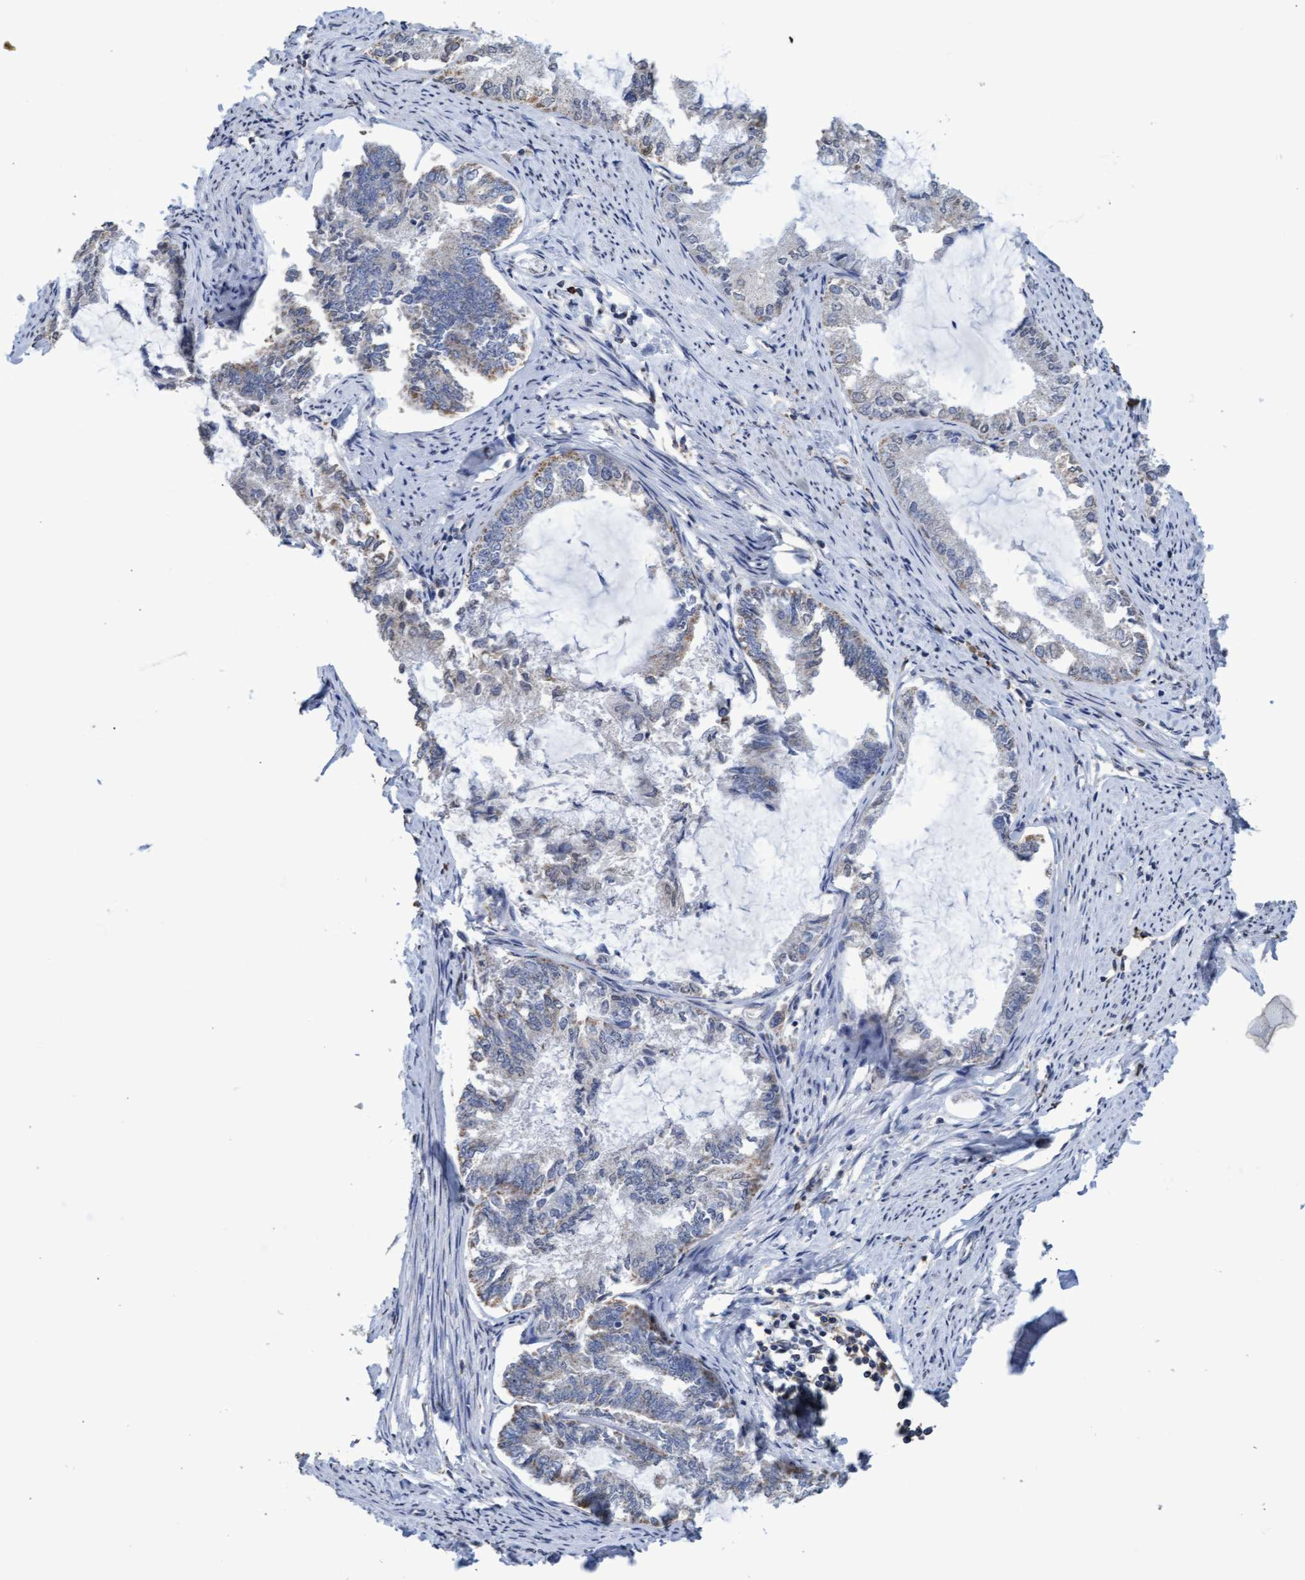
{"staining": {"intensity": "weak", "quantity": "<25%", "location": "cytoplasmic/membranous"}, "tissue": "endometrial cancer", "cell_type": "Tumor cells", "image_type": "cancer", "snomed": [{"axis": "morphology", "description": "Adenocarcinoma, NOS"}, {"axis": "topography", "description": "Endometrium"}], "caption": "Histopathology image shows no significant protein expression in tumor cells of adenocarcinoma (endometrial). (Brightfield microscopy of DAB immunohistochemistry at high magnification).", "gene": "GPR39", "patient": {"sex": "female", "age": 86}}